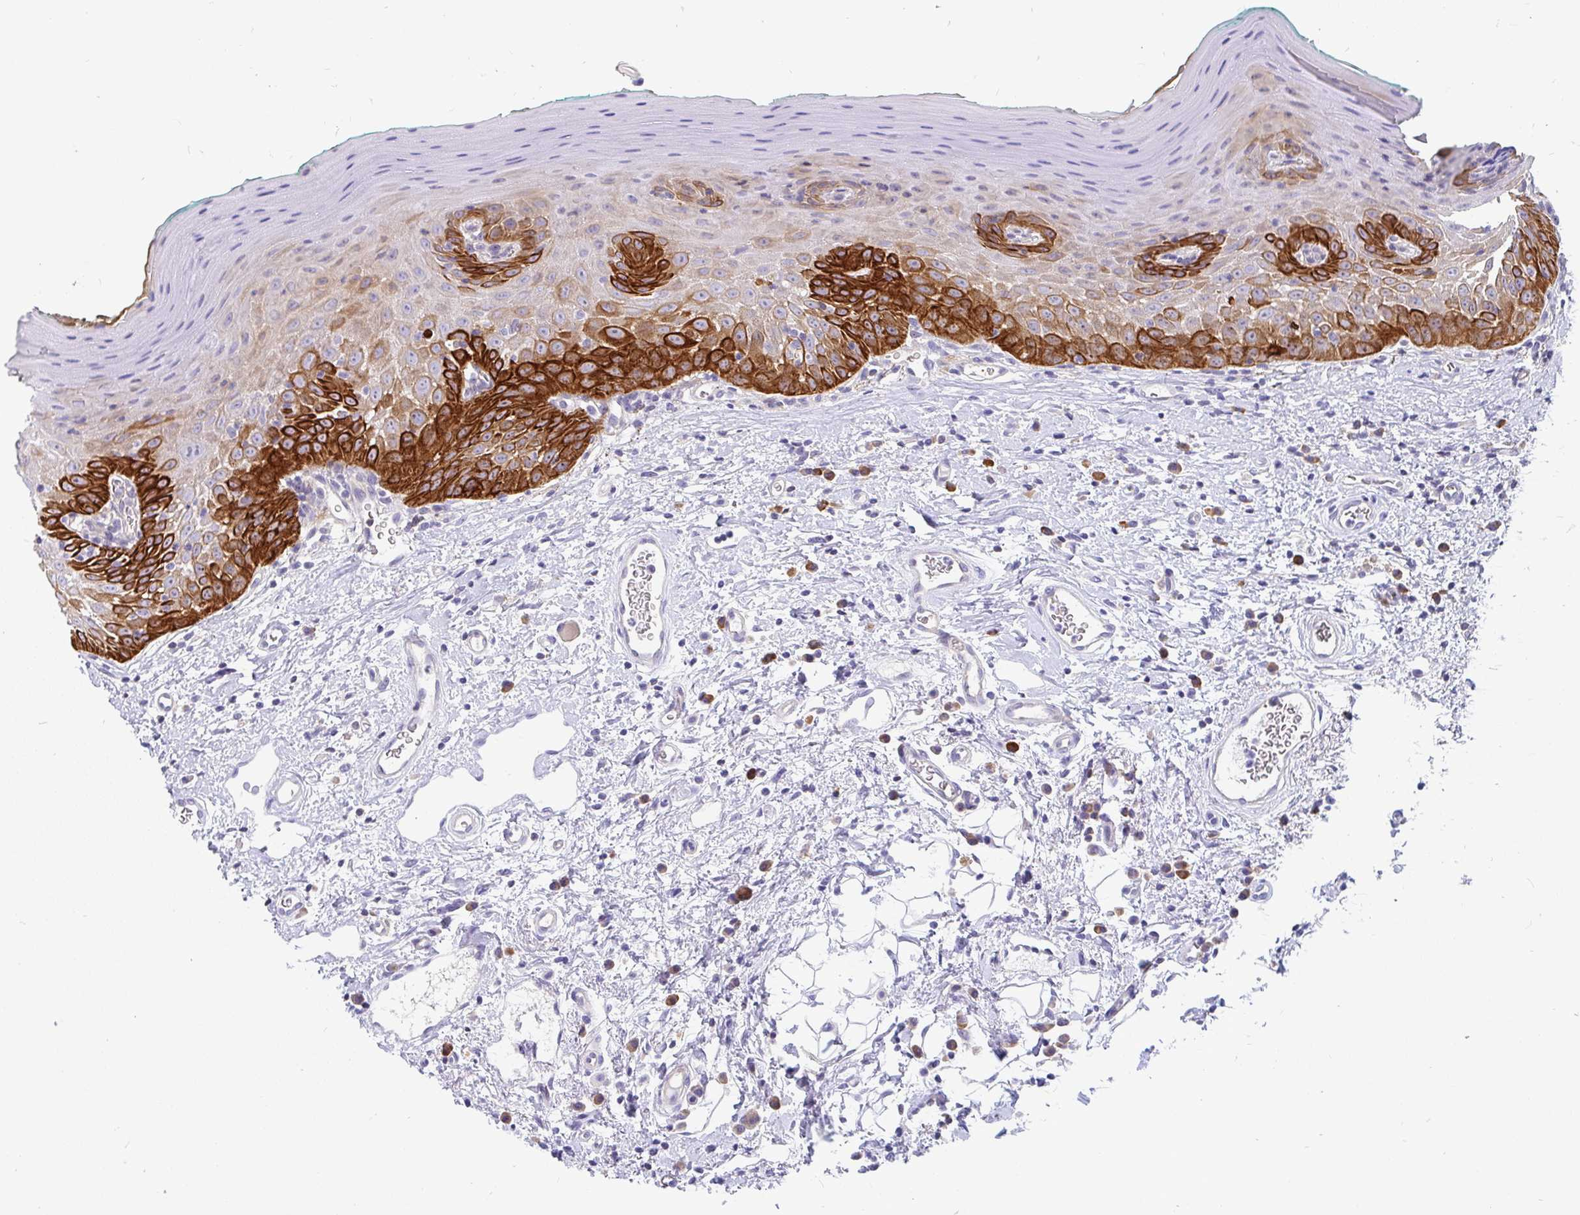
{"staining": {"intensity": "strong", "quantity": "25%-75%", "location": "cytoplasmic/membranous"}, "tissue": "oral mucosa", "cell_type": "Squamous epithelial cells", "image_type": "normal", "snomed": [{"axis": "morphology", "description": "Normal tissue, NOS"}, {"axis": "topography", "description": "Oral tissue"}, {"axis": "topography", "description": "Tounge, NOS"}], "caption": "A high amount of strong cytoplasmic/membranous expression is appreciated in about 25%-75% of squamous epithelial cells in unremarkable oral mucosa. Nuclei are stained in blue.", "gene": "LRRC26", "patient": {"sex": "male", "age": 83}}